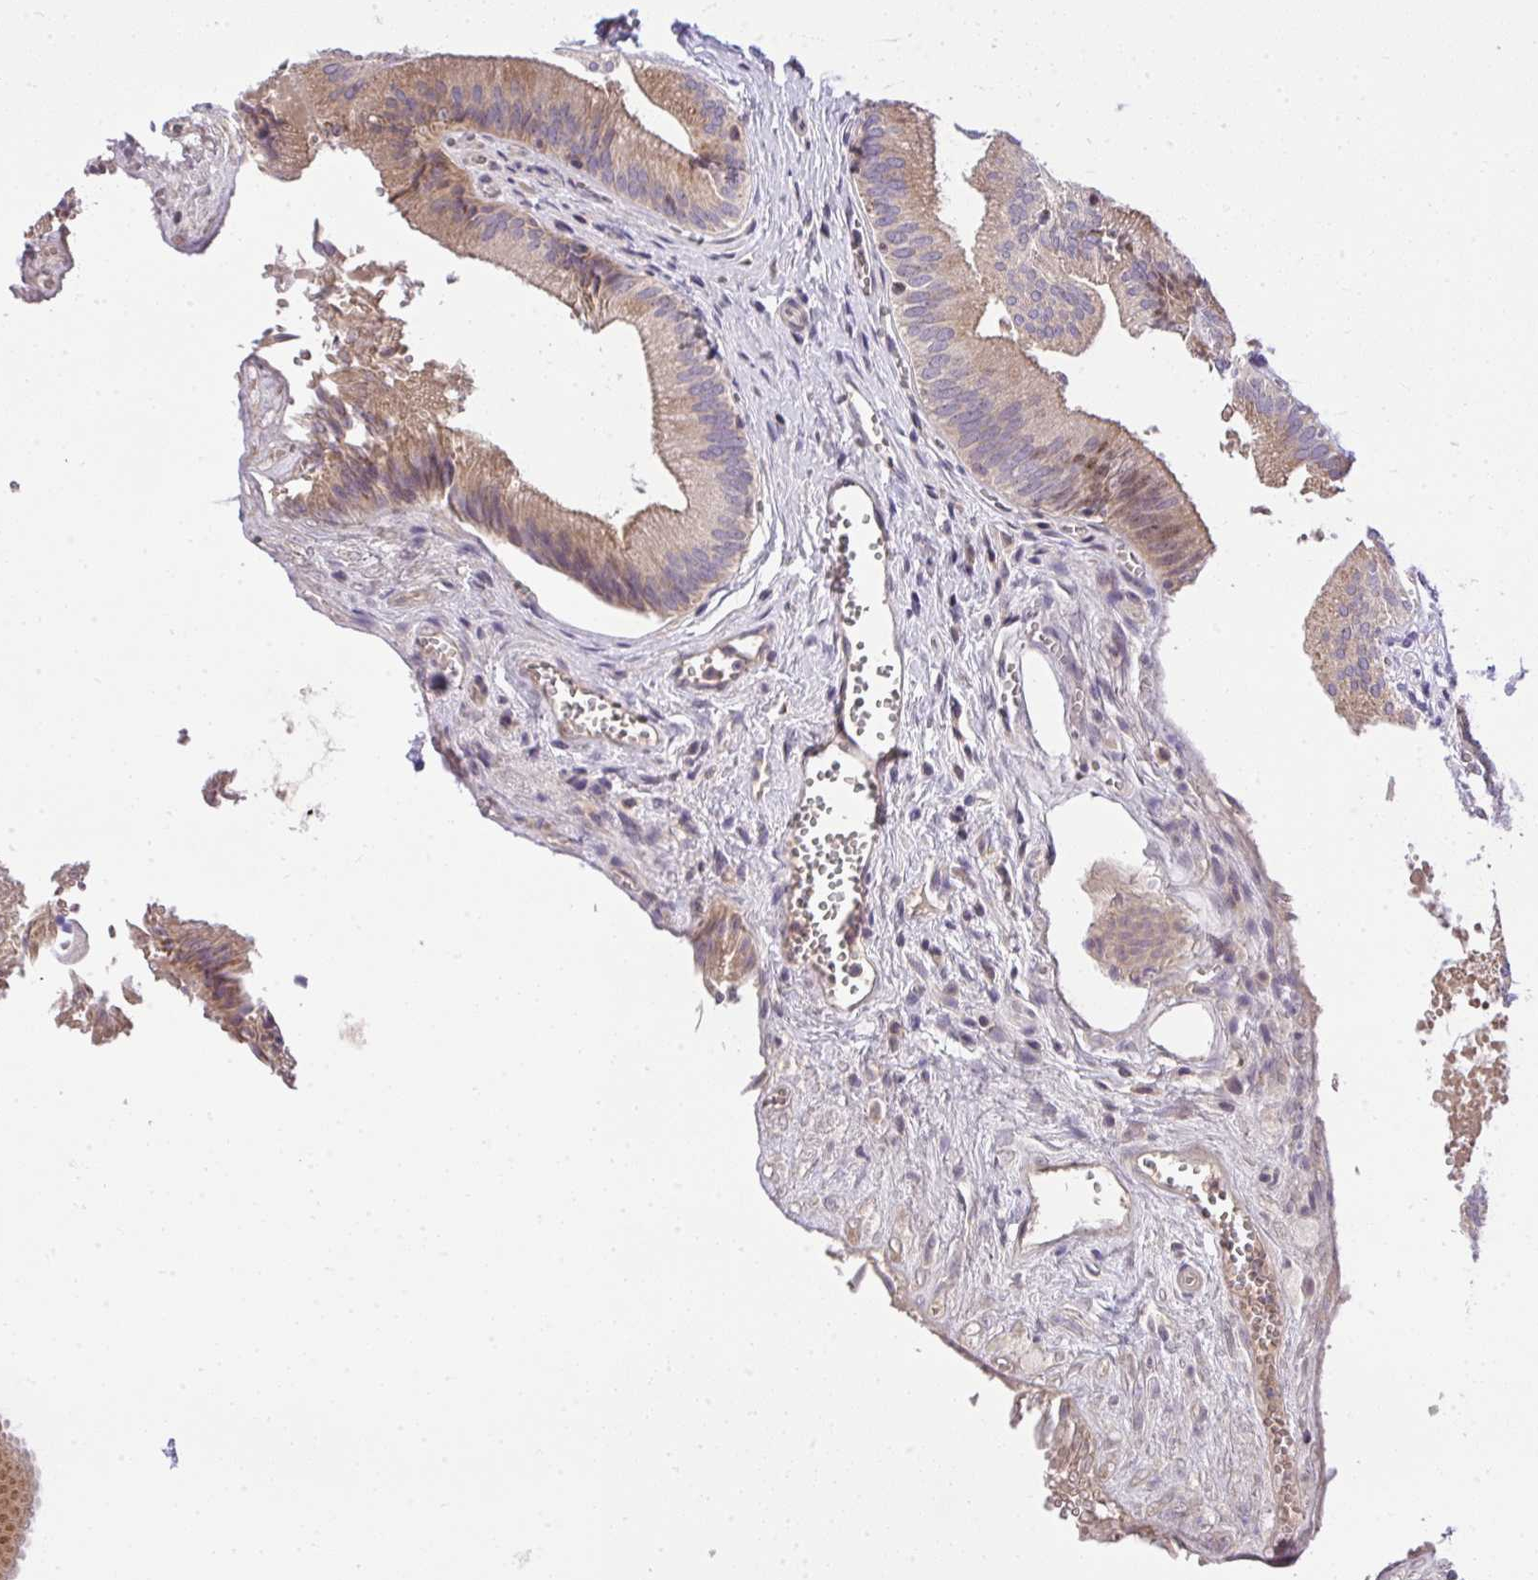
{"staining": {"intensity": "moderate", "quantity": ">75%", "location": "cytoplasmic/membranous"}, "tissue": "gallbladder", "cell_type": "Glandular cells", "image_type": "normal", "snomed": [{"axis": "morphology", "description": "Normal tissue, NOS"}, {"axis": "topography", "description": "Gallbladder"}], "caption": "A brown stain labels moderate cytoplasmic/membranous staining of a protein in glandular cells of unremarkable human gallbladder. (DAB (3,3'-diaminobenzidine) IHC with brightfield microscopy, high magnification).", "gene": "CHIA", "patient": {"sex": "male", "age": 17}}